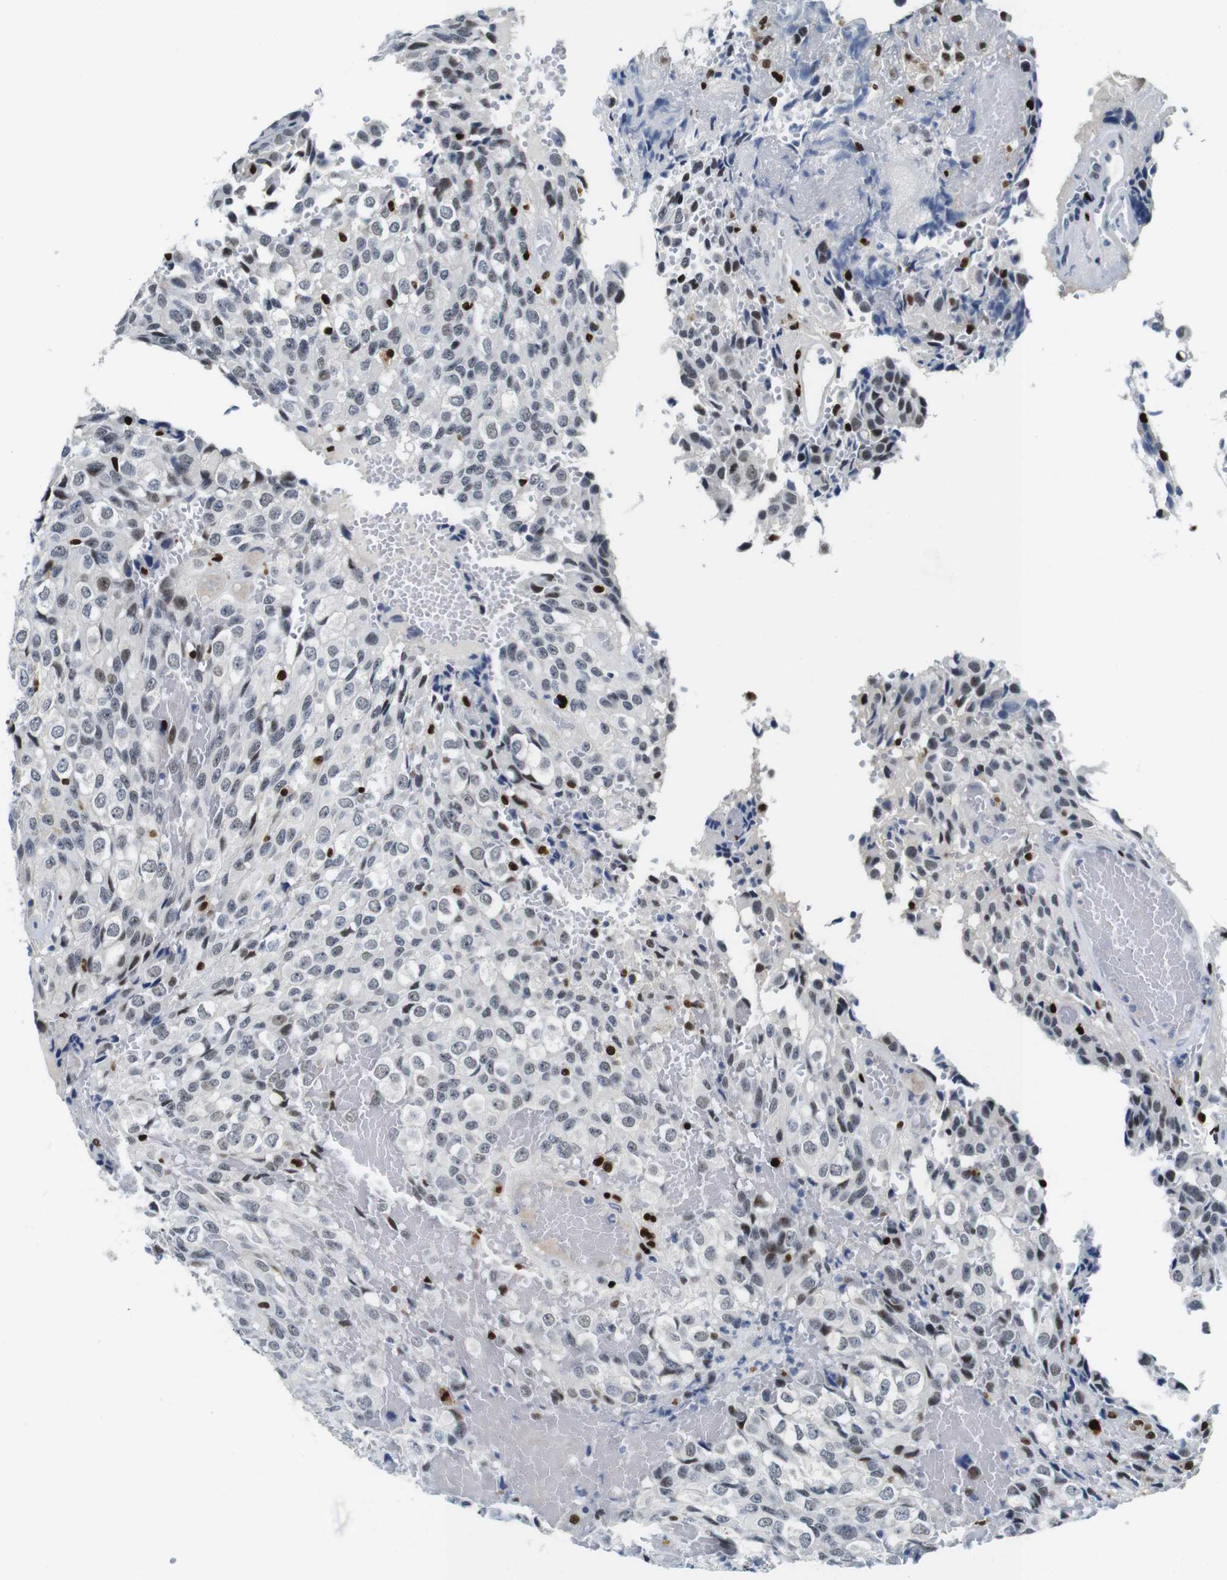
{"staining": {"intensity": "weak", "quantity": "<25%", "location": "nuclear"}, "tissue": "glioma", "cell_type": "Tumor cells", "image_type": "cancer", "snomed": [{"axis": "morphology", "description": "Glioma, malignant, High grade"}, {"axis": "topography", "description": "Brain"}], "caption": "A histopathology image of malignant glioma (high-grade) stained for a protein exhibits no brown staining in tumor cells. (DAB (3,3'-diaminobenzidine) immunohistochemistry, high magnification).", "gene": "IRF8", "patient": {"sex": "male", "age": 32}}